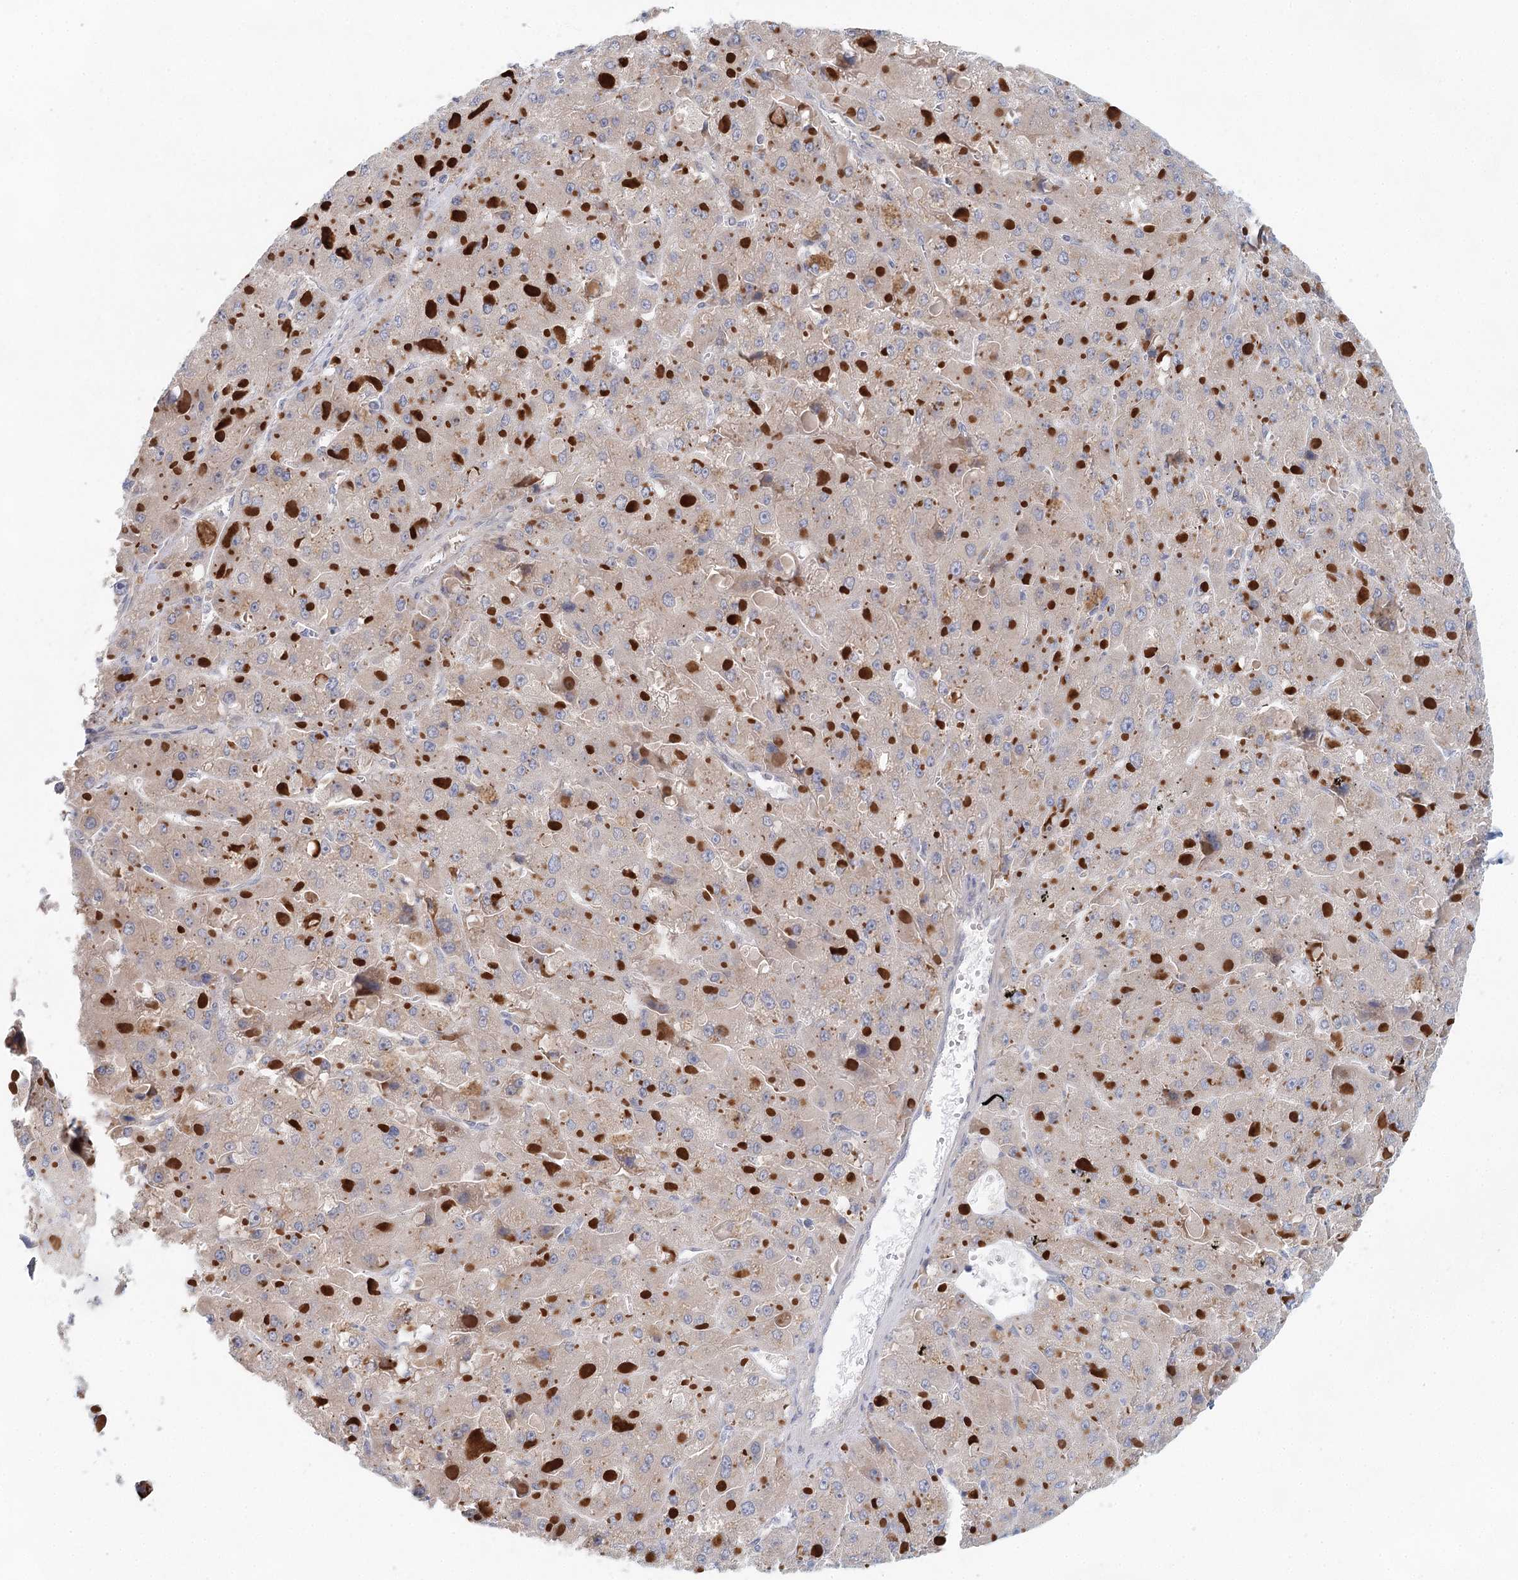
{"staining": {"intensity": "weak", "quantity": "<25%", "location": "cytoplasmic/membranous"}, "tissue": "liver cancer", "cell_type": "Tumor cells", "image_type": "cancer", "snomed": [{"axis": "morphology", "description": "Carcinoma, Hepatocellular, NOS"}, {"axis": "topography", "description": "Liver"}], "caption": "Tumor cells are negative for brown protein staining in hepatocellular carcinoma (liver).", "gene": "BLTP1", "patient": {"sex": "female", "age": 73}}